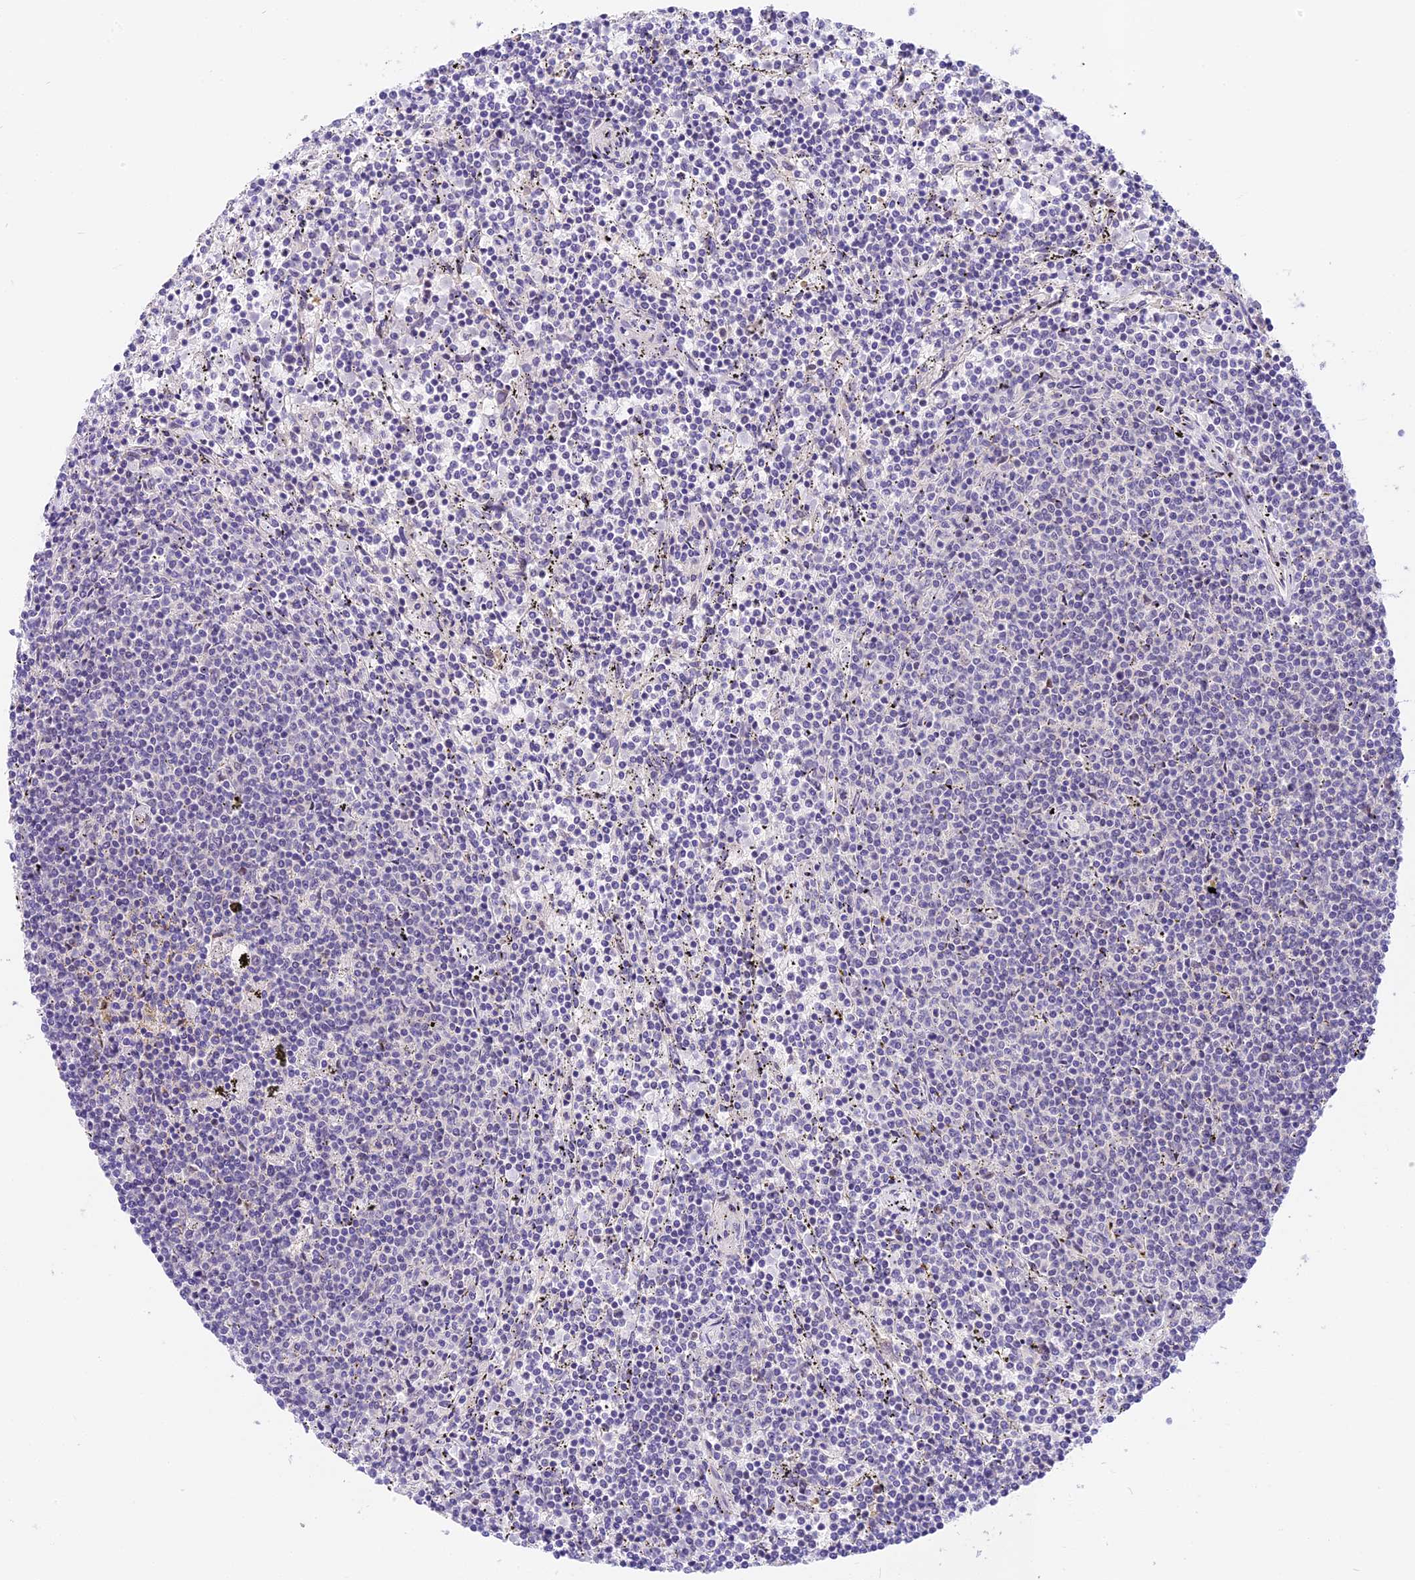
{"staining": {"intensity": "negative", "quantity": "none", "location": "none"}, "tissue": "lymphoma", "cell_type": "Tumor cells", "image_type": "cancer", "snomed": [{"axis": "morphology", "description": "Malignant lymphoma, non-Hodgkin's type, Low grade"}, {"axis": "topography", "description": "Spleen"}], "caption": "There is no significant staining in tumor cells of malignant lymphoma, non-Hodgkin's type (low-grade).", "gene": "MIDN", "patient": {"sex": "female", "age": 50}}